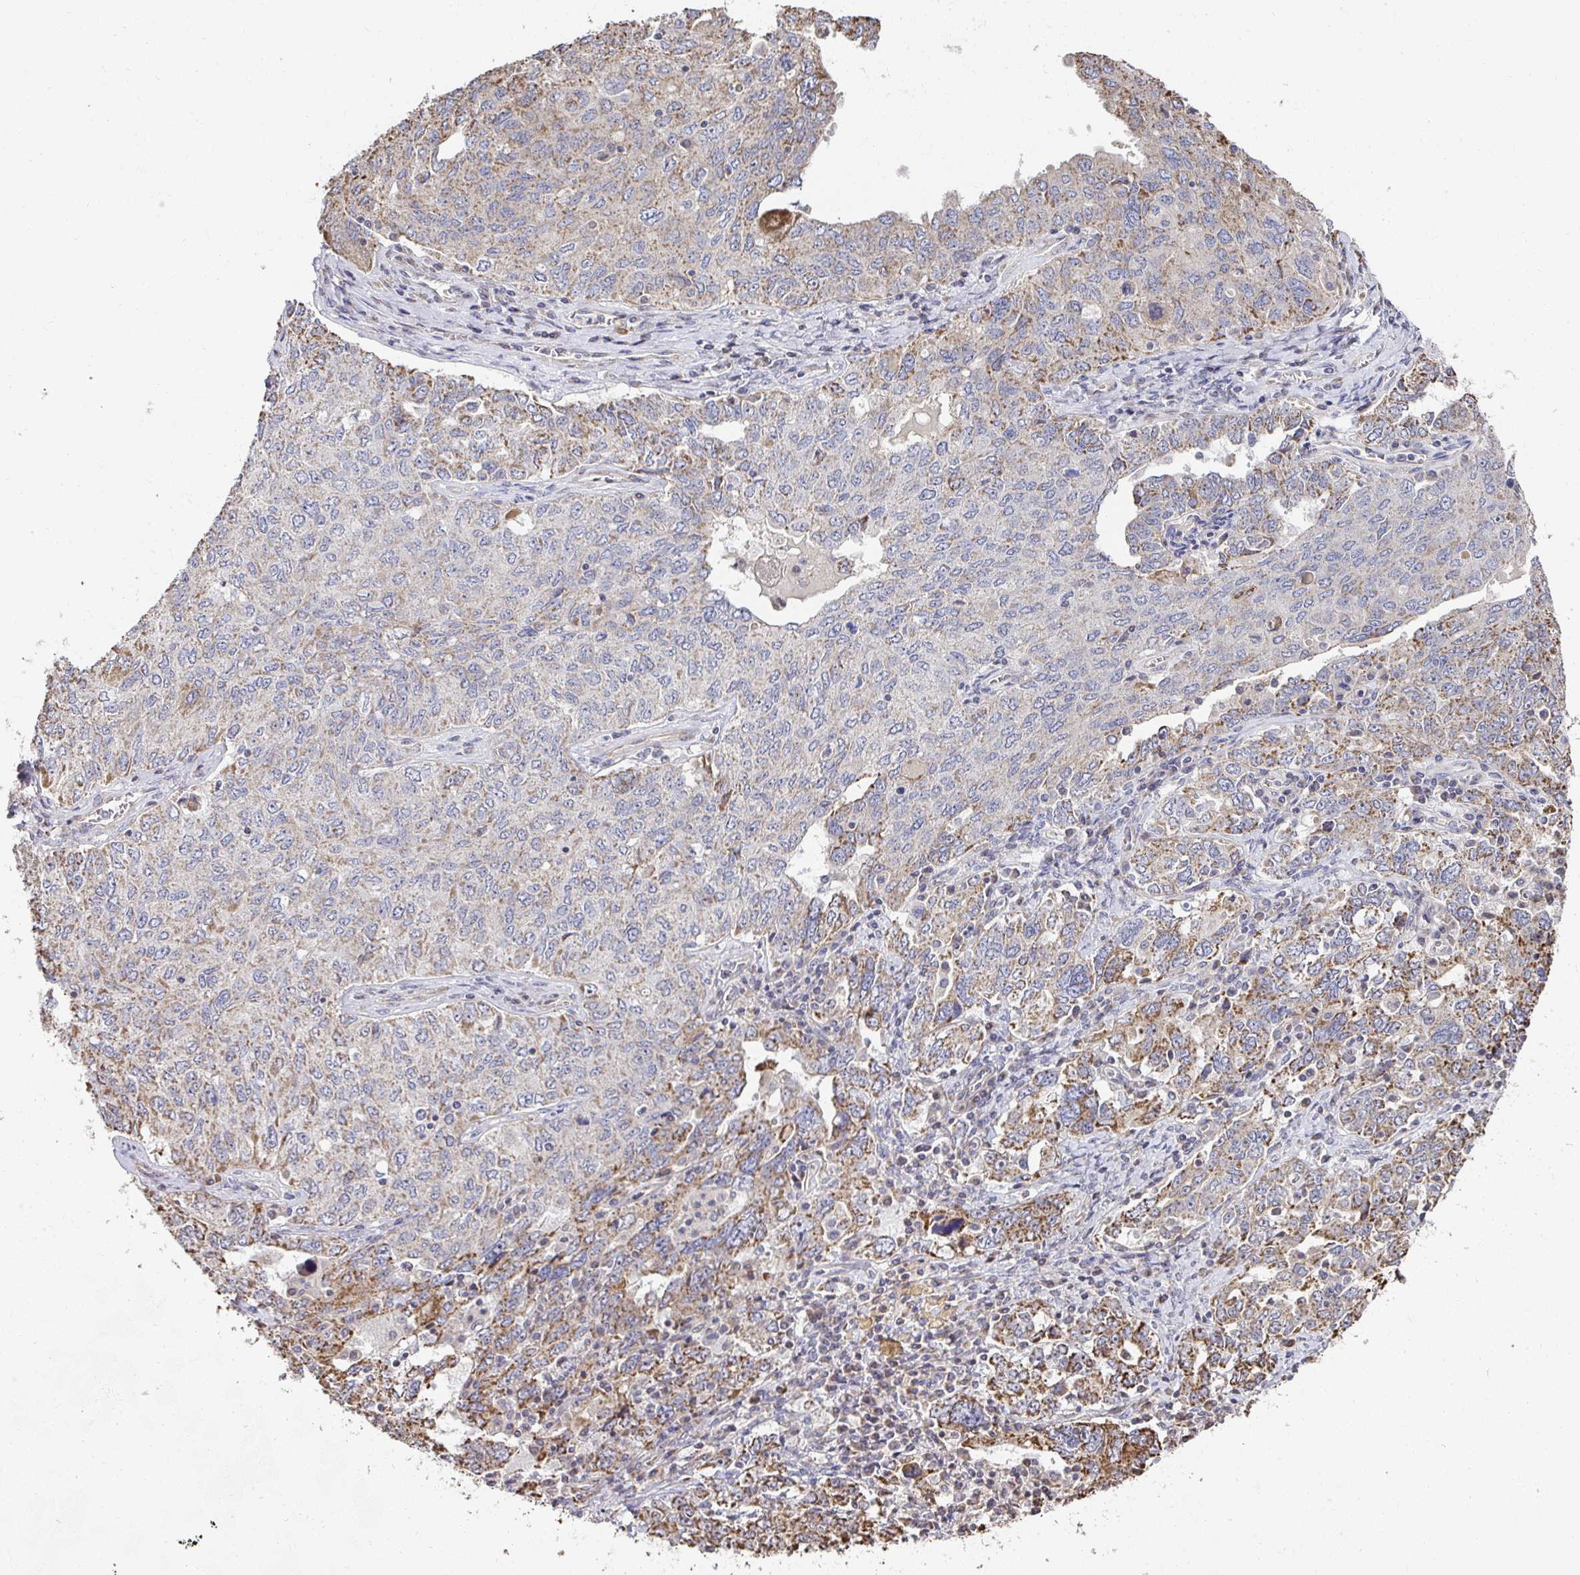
{"staining": {"intensity": "moderate", "quantity": "25%-75%", "location": "cytoplasmic/membranous"}, "tissue": "ovarian cancer", "cell_type": "Tumor cells", "image_type": "cancer", "snomed": [{"axis": "morphology", "description": "Carcinoma, endometroid"}, {"axis": "topography", "description": "Ovary"}], "caption": "The immunohistochemical stain highlights moderate cytoplasmic/membranous expression in tumor cells of ovarian cancer tissue.", "gene": "AGTPBP1", "patient": {"sex": "female", "age": 62}}